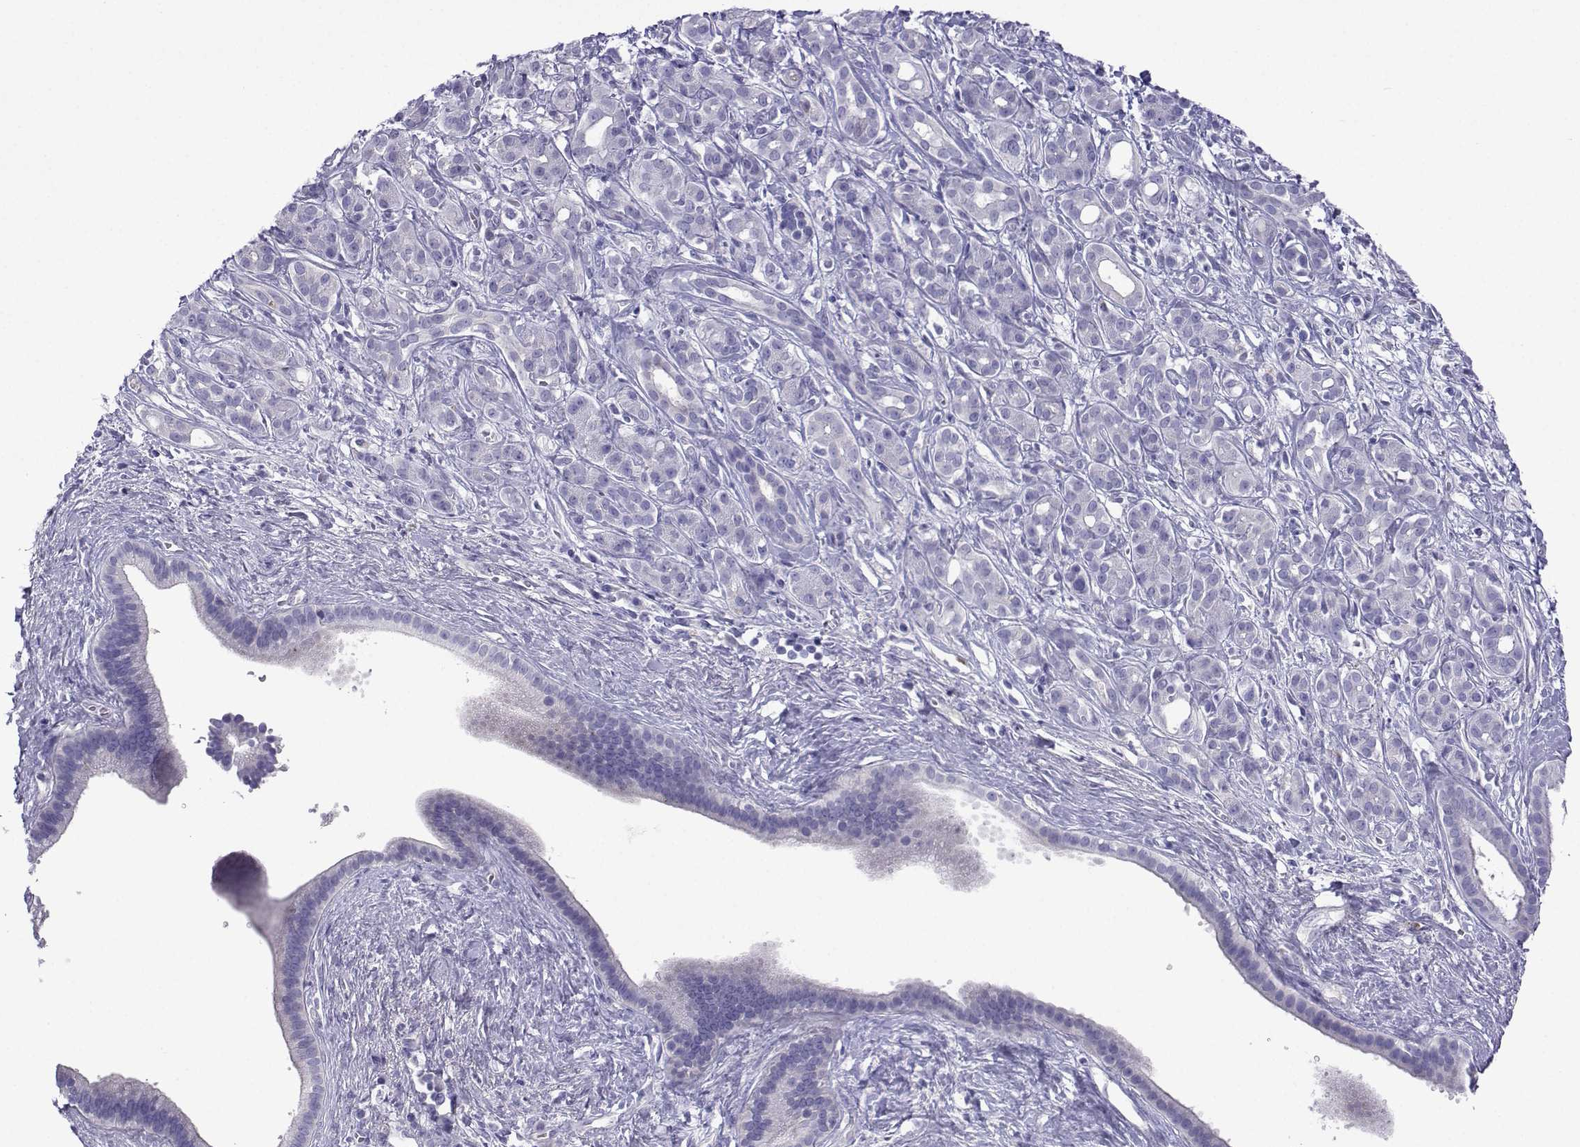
{"staining": {"intensity": "negative", "quantity": "none", "location": "none"}, "tissue": "pancreatic cancer", "cell_type": "Tumor cells", "image_type": "cancer", "snomed": [{"axis": "morphology", "description": "Adenocarcinoma, NOS"}, {"axis": "topography", "description": "Pancreas"}], "caption": "Immunohistochemistry photomicrograph of adenocarcinoma (pancreatic) stained for a protein (brown), which demonstrates no positivity in tumor cells.", "gene": "CFAP70", "patient": {"sex": "male", "age": 61}}